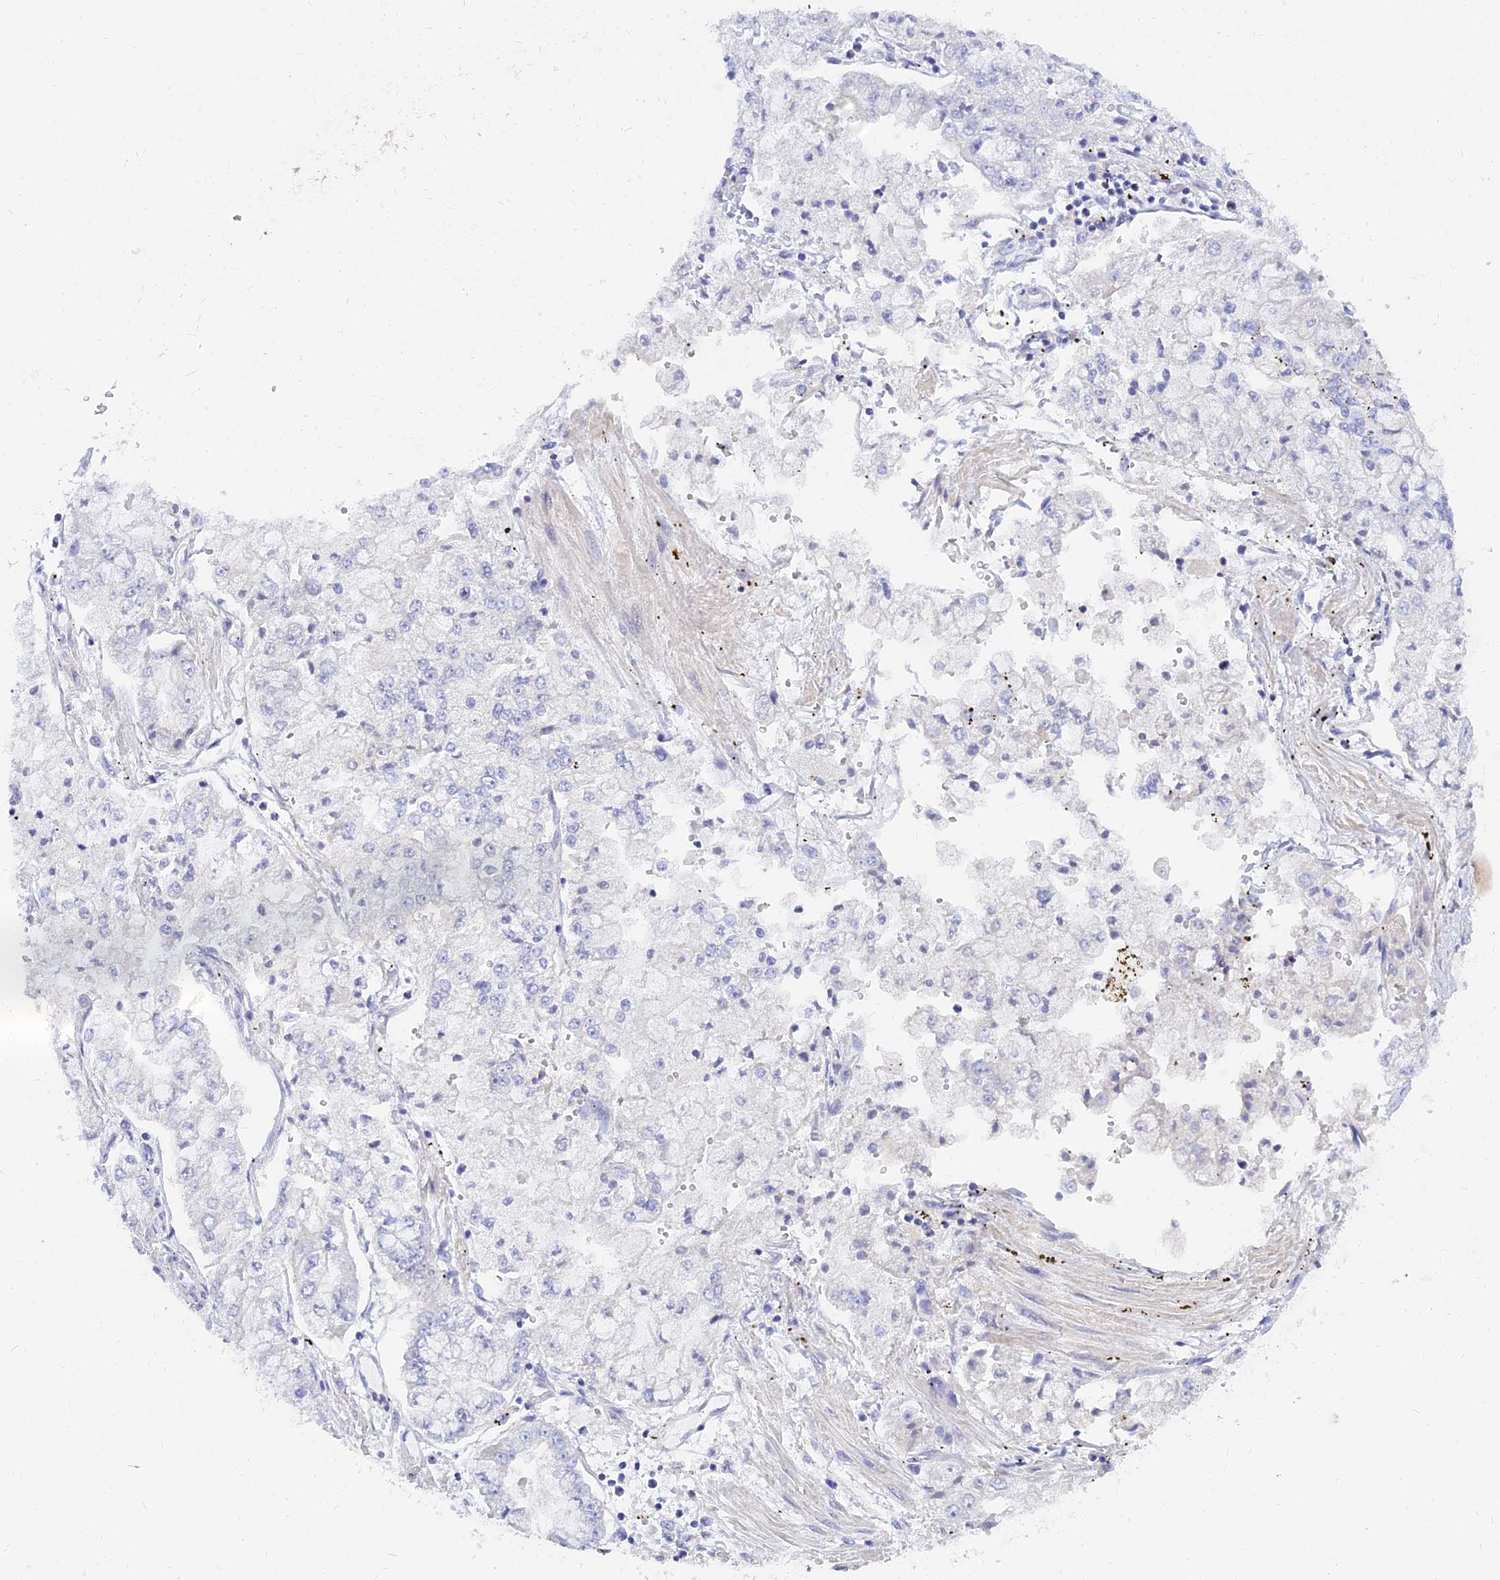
{"staining": {"intensity": "negative", "quantity": "none", "location": "none"}, "tissue": "stomach cancer", "cell_type": "Tumor cells", "image_type": "cancer", "snomed": [{"axis": "morphology", "description": "Adenocarcinoma, NOS"}, {"axis": "topography", "description": "Stomach"}], "caption": "Immunohistochemistry photomicrograph of neoplastic tissue: adenocarcinoma (stomach) stained with DAB (3,3'-diaminobenzidine) demonstrates no significant protein staining in tumor cells.", "gene": "TMEM161B", "patient": {"sex": "male", "age": 76}}